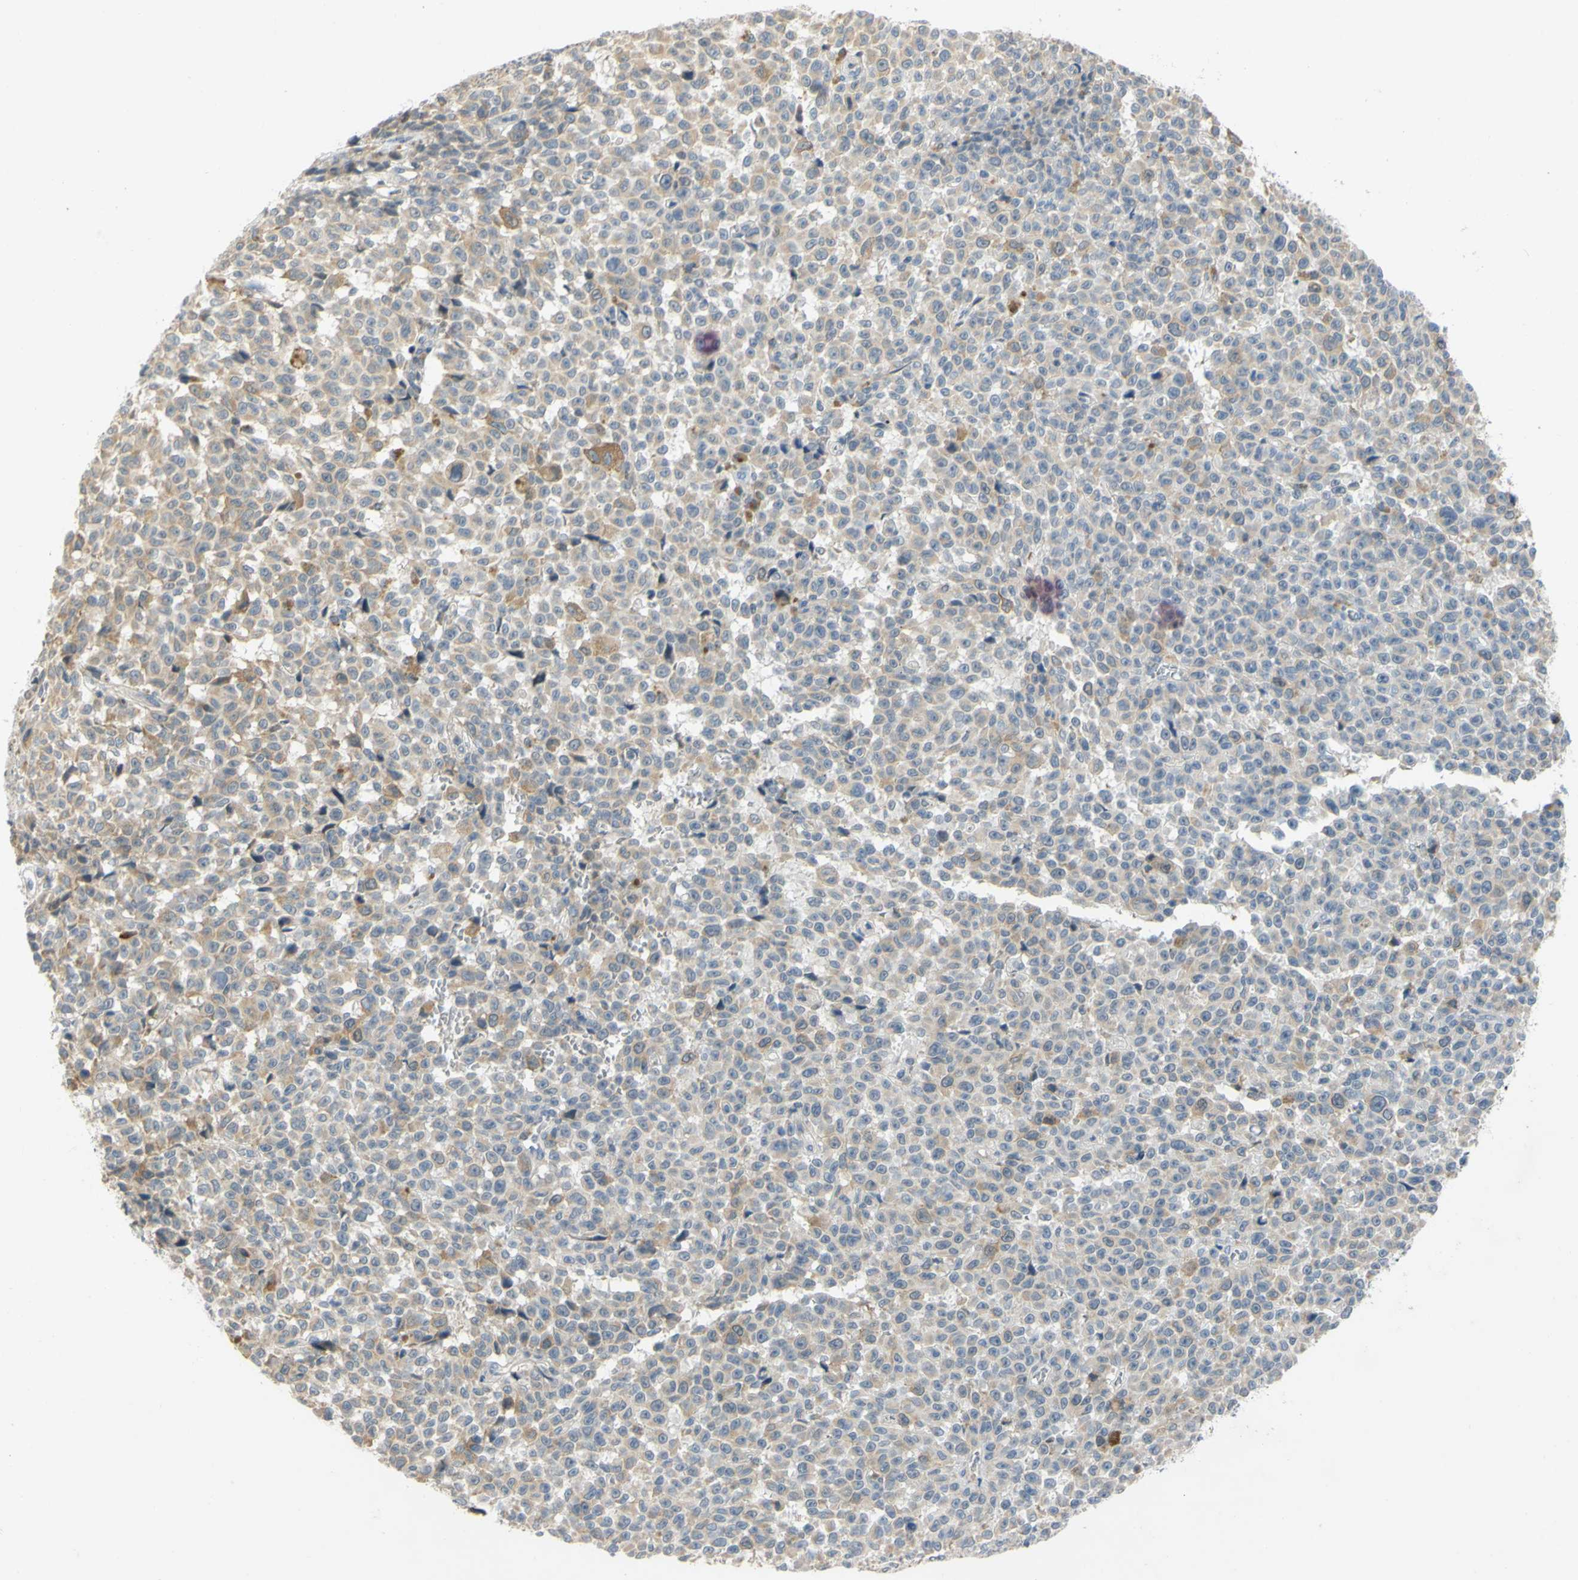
{"staining": {"intensity": "weak", "quantity": ">75%", "location": "cytoplasmic/membranous"}, "tissue": "melanoma", "cell_type": "Tumor cells", "image_type": "cancer", "snomed": [{"axis": "morphology", "description": "Malignant melanoma, NOS"}, {"axis": "topography", "description": "Skin"}], "caption": "Protein expression analysis of melanoma displays weak cytoplasmic/membranous positivity in approximately >75% of tumor cells. The protein is stained brown, and the nuclei are stained in blue (DAB (3,3'-diaminobenzidine) IHC with brightfield microscopy, high magnification).", "gene": "CCNB2", "patient": {"sex": "female", "age": 82}}